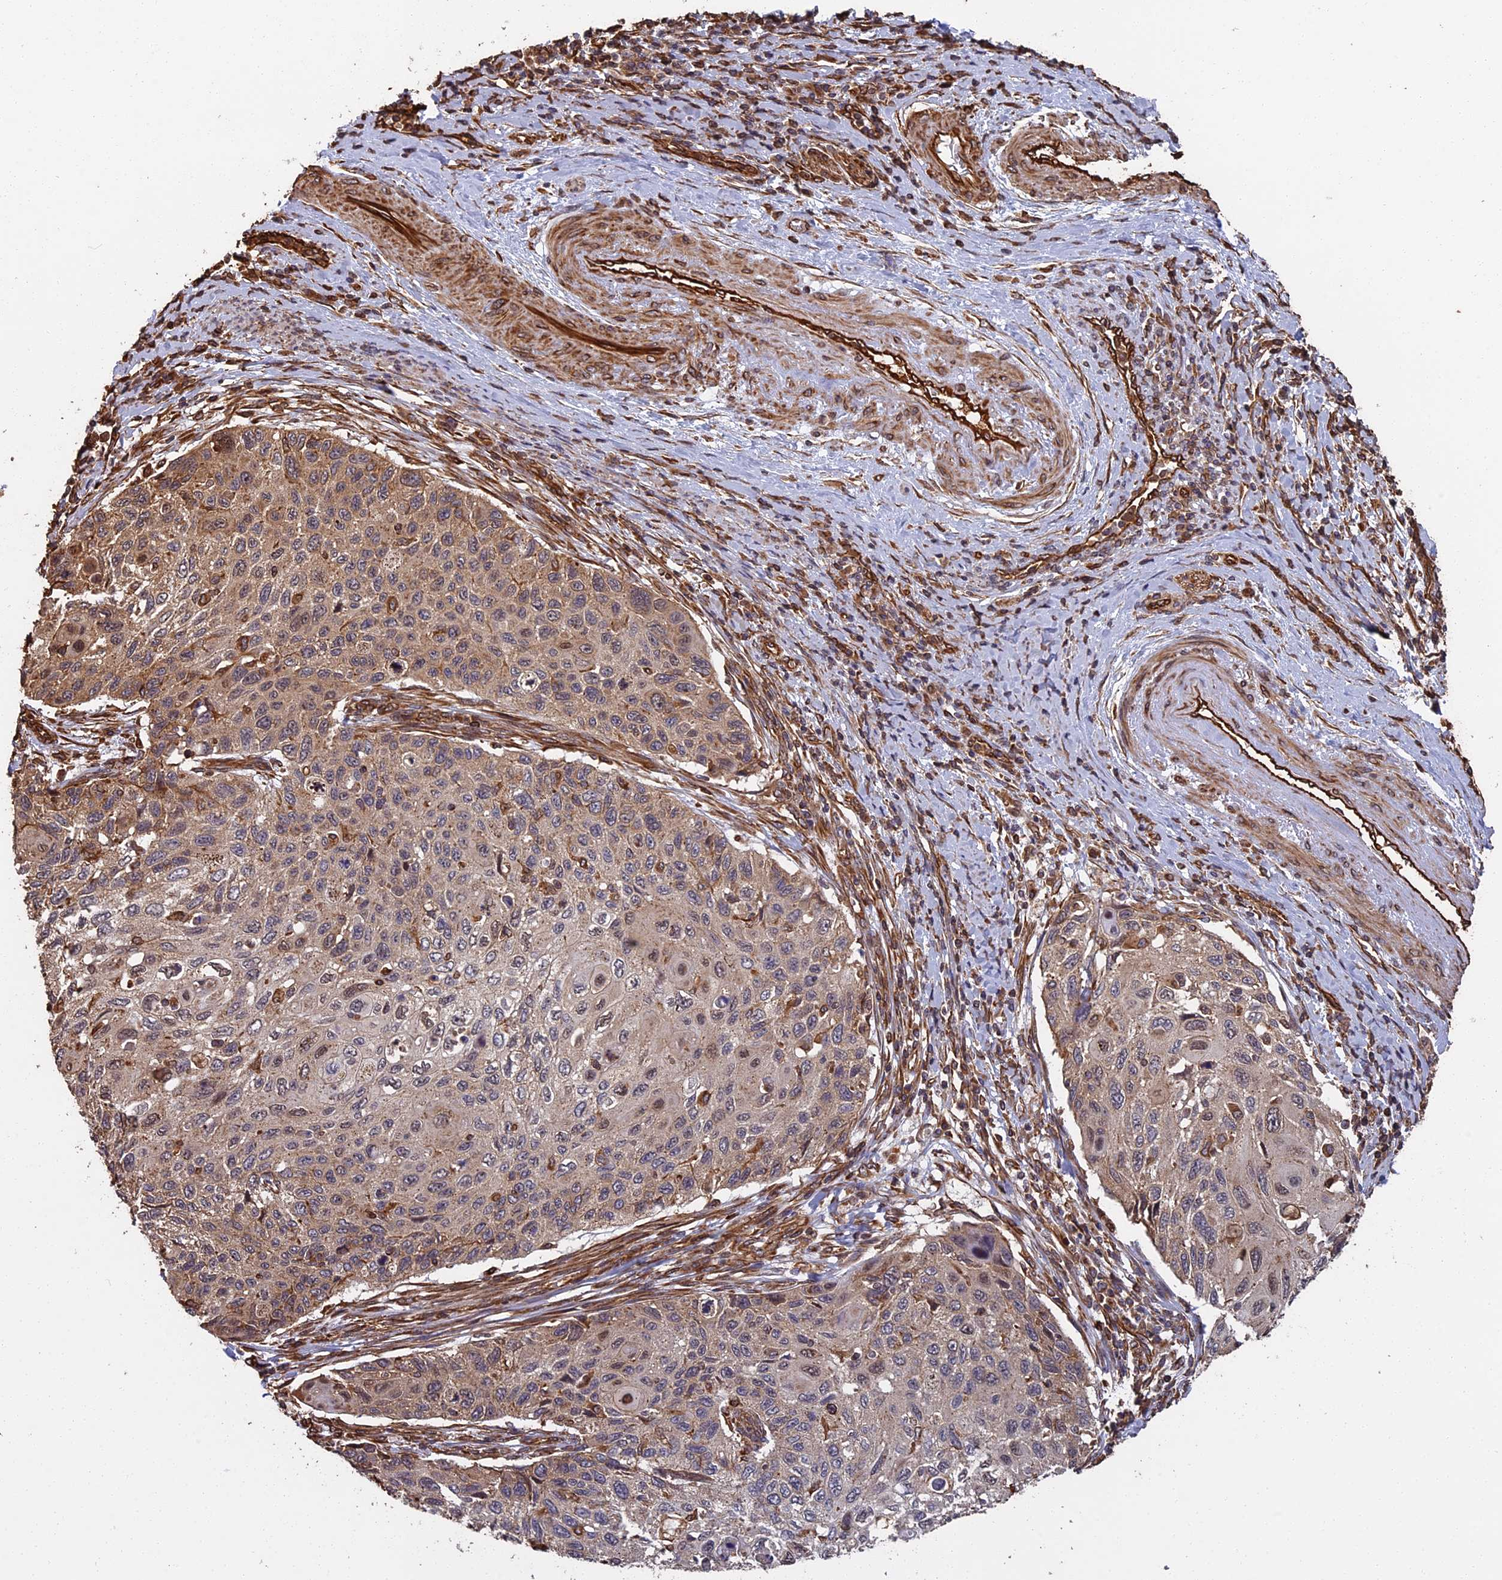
{"staining": {"intensity": "weak", "quantity": "25%-75%", "location": "cytoplasmic/membranous"}, "tissue": "cervical cancer", "cell_type": "Tumor cells", "image_type": "cancer", "snomed": [{"axis": "morphology", "description": "Squamous cell carcinoma, NOS"}, {"axis": "topography", "description": "Cervix"}], "caption": "Approximately 25%-75% of tumor cells in human cervical cancer (squamous cell carcinoma) demonstrate weak cytoplasmic/membranous protein staining as visualized by brown immunohistochemical staining.", "gene": "CCDC124", "patient": {"sex": "female", "age": 70}}